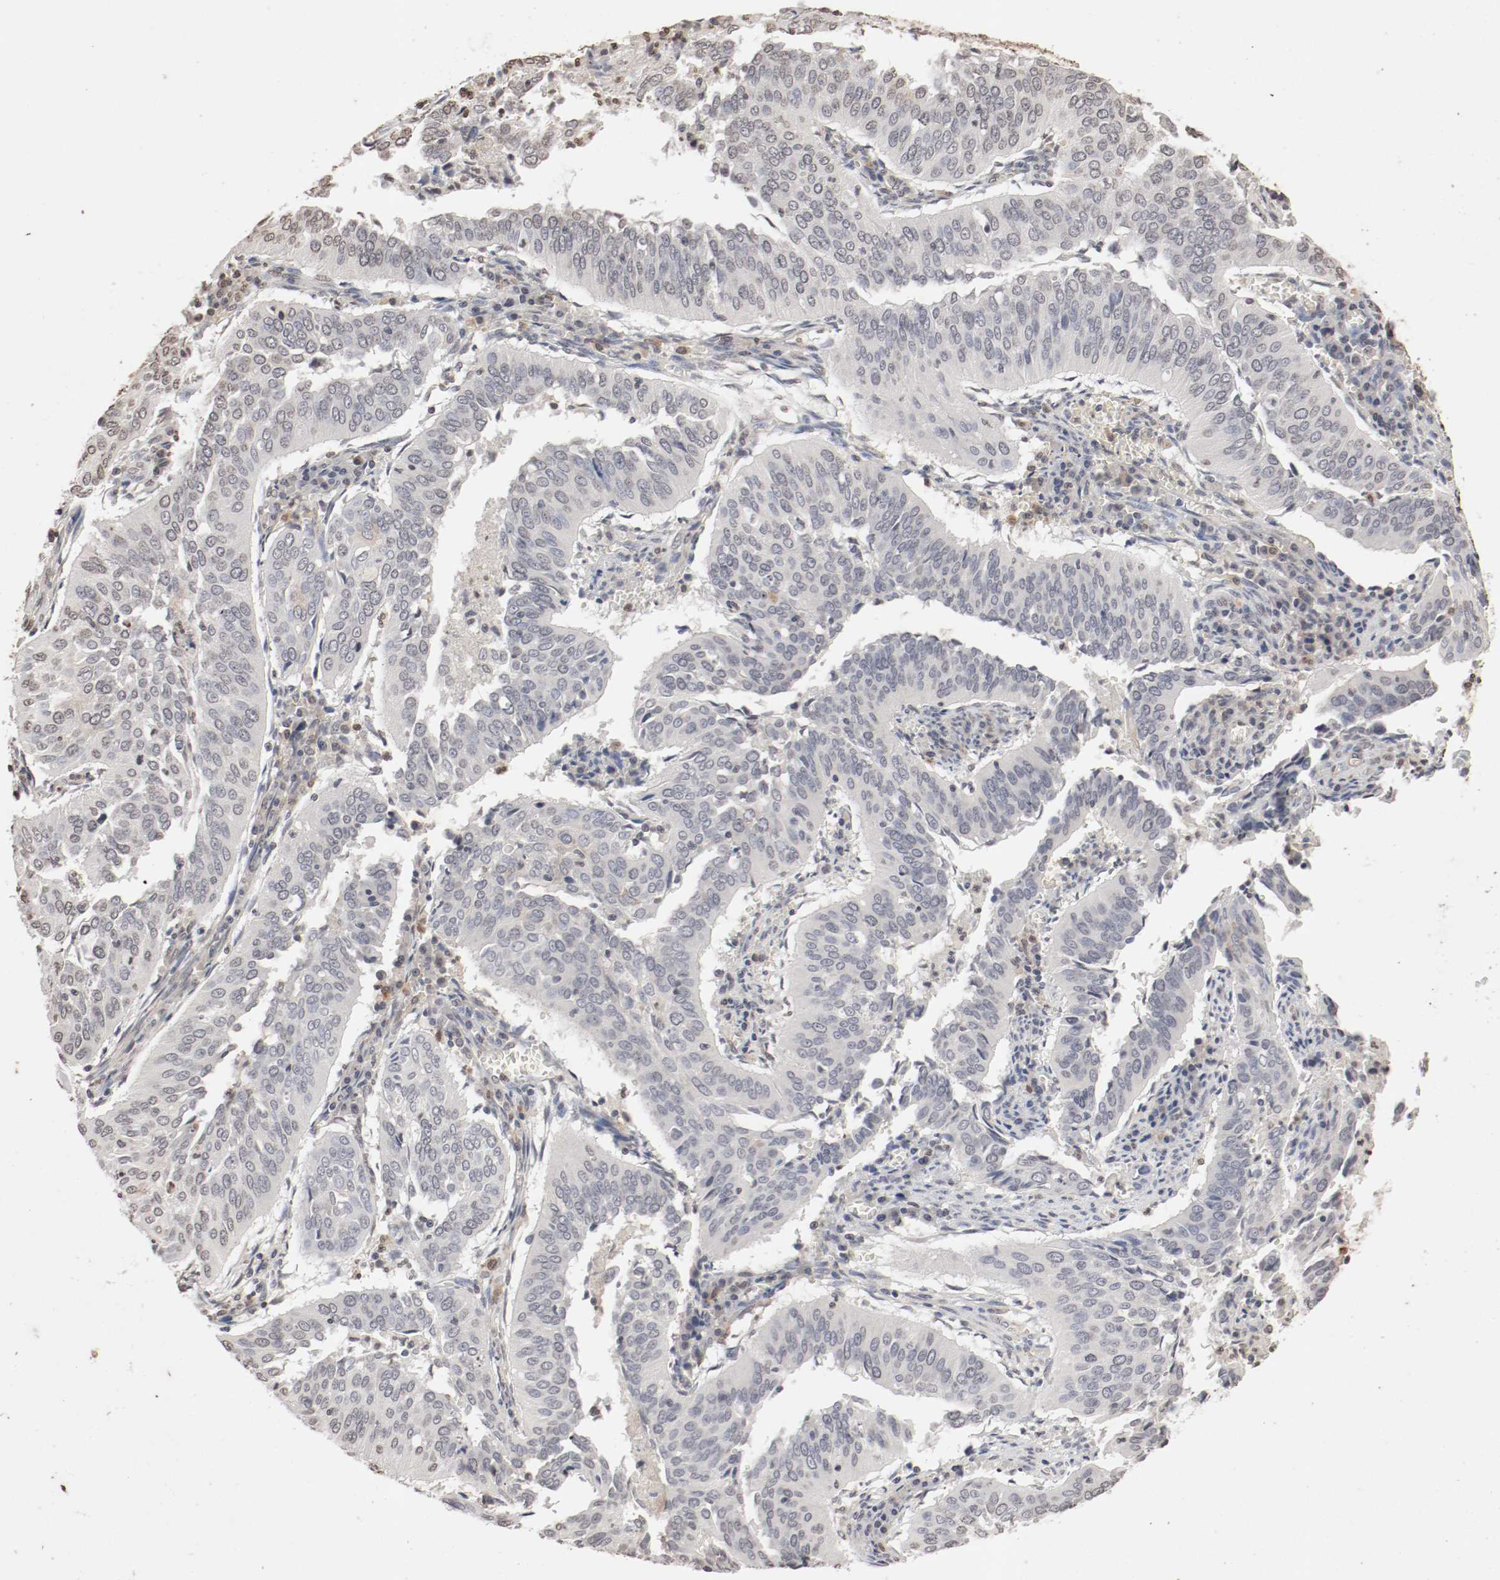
{"staining": {"intensity": "negative", "quantity": "none", "location": "none"}, "tissue": "cervical cancer", "cell_type": "Tumor cells", "image_type": "cancer", "snomed": [{"axis": "morphology", "description": "Squamous cell carcinoma, NOS"}, {"axis": "topography", "description": "Cervix"}], "caption": "This is an immunohistochemistry histopathology image of cervical squamous cell carcinoma. There is no staining in tumor cells.", "gene": "WASL", "patient": {"sex": "female", "age": 39}}